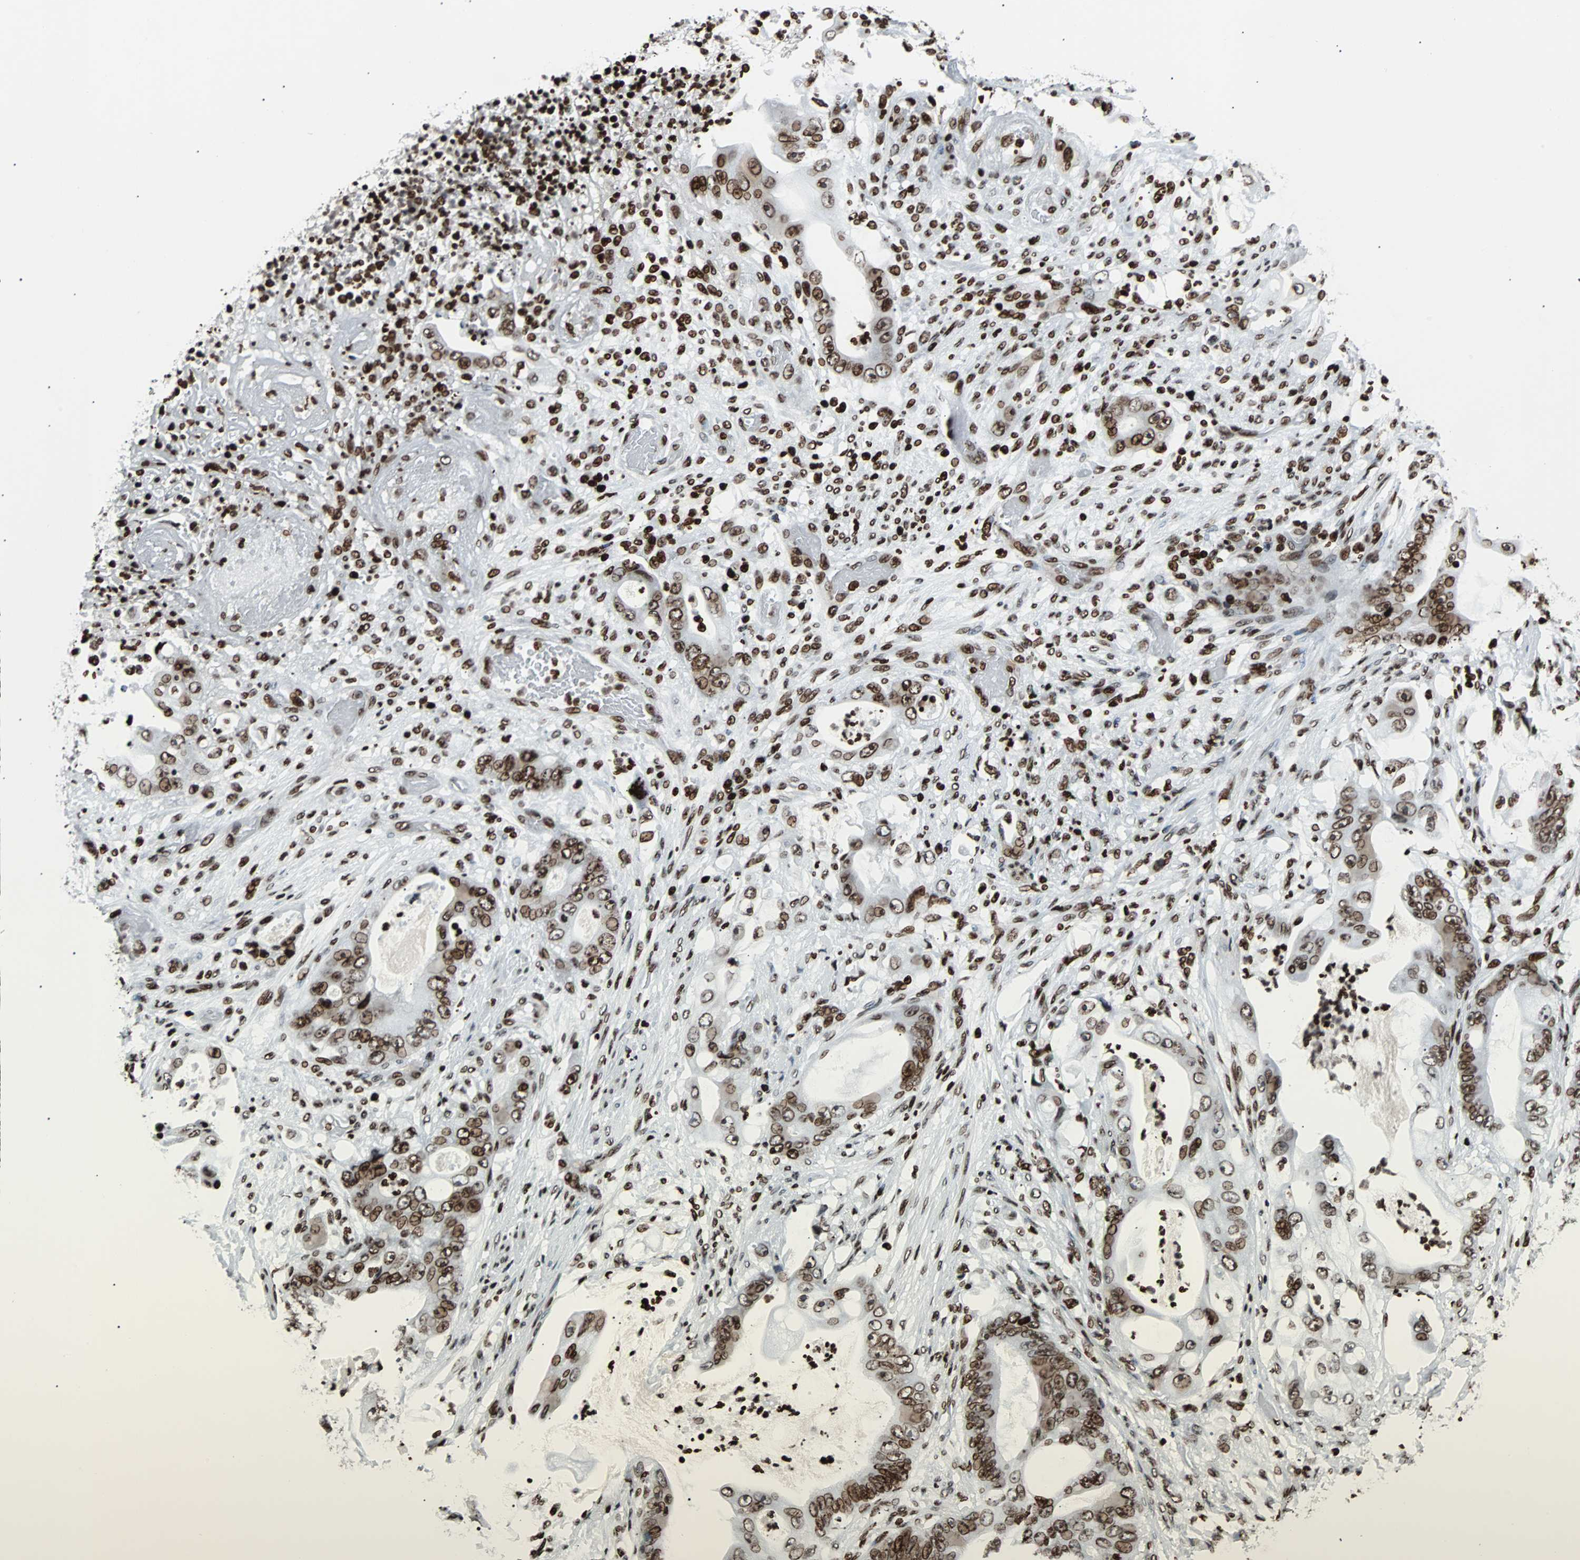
{"staining": {"intensity": "moderate", "quantity": ">75%", "location": "nuclear"}, "tissue": "stomach cancer", "cell_type": "Tumor cells", "image_type": "cancer", "snomed": [{"axis": "morphology", "description": "Adenocarcinoma, NOS"}, {"axis": "topography", "description": "Stomach"}], "caption": "Immunohistochemistry histopathology image of stomach cancer stained for a protein (brown), which demonstrates medium levels of moderate nuclear positivity in approximately >75% of tumor cells.", "gene": "ZNF131", "patient": {"sex": "female", "age": 73}}